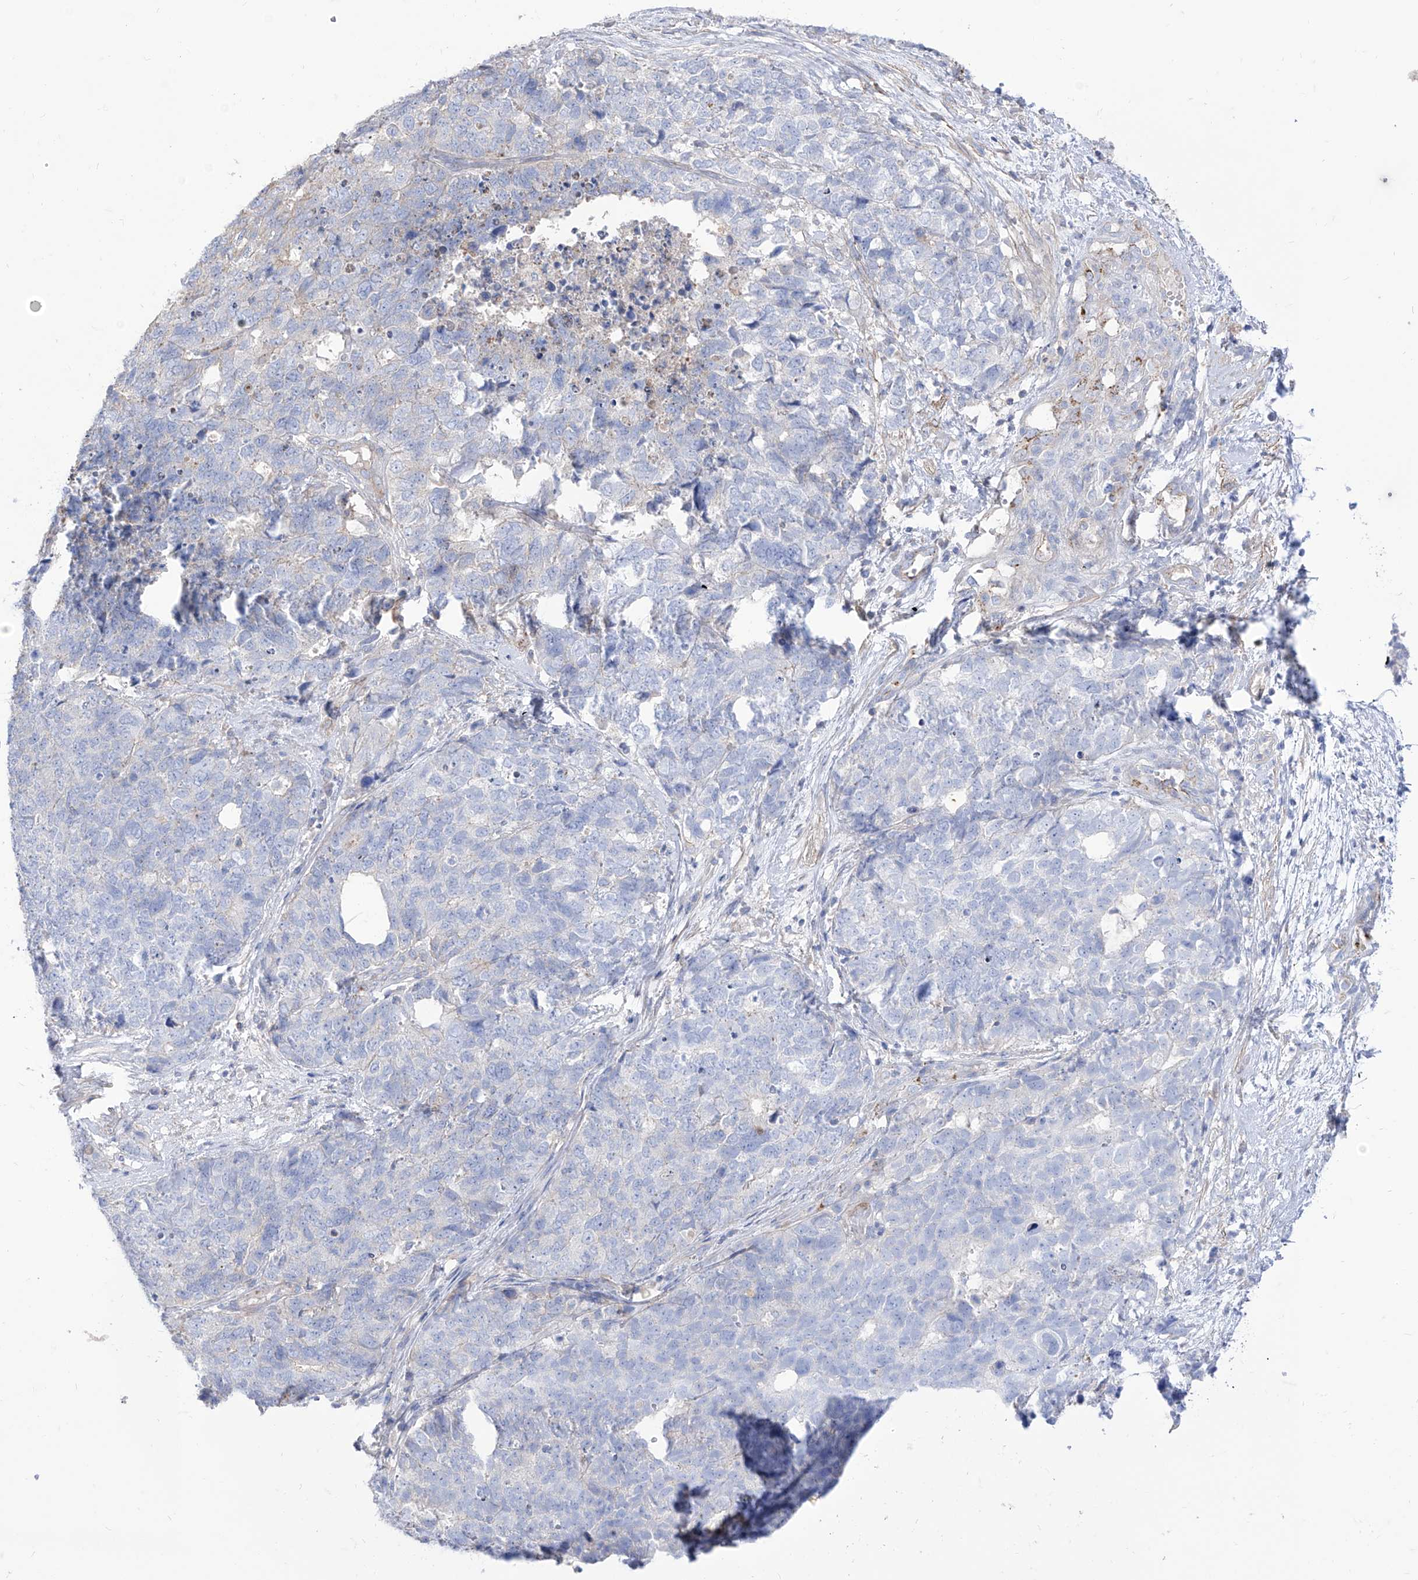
{"staining": {"intensity": "negative", "quantity": "none", "location": "none"}, "tissue": "cervical cancer", "cell_type": "Tumor cells", "image_type": "cancer", "snomed": [{"axis": "morphology", "description": "Squamous cell carcinoma, NOS"}, {"axis": "topography", "description": "Cervix"}], "caption": "There is no significant staining in tumor cells of cervical squamous cell carcinoma.", "gene": "C1orf74", "patient": {"sex": "female", "age": 63}}